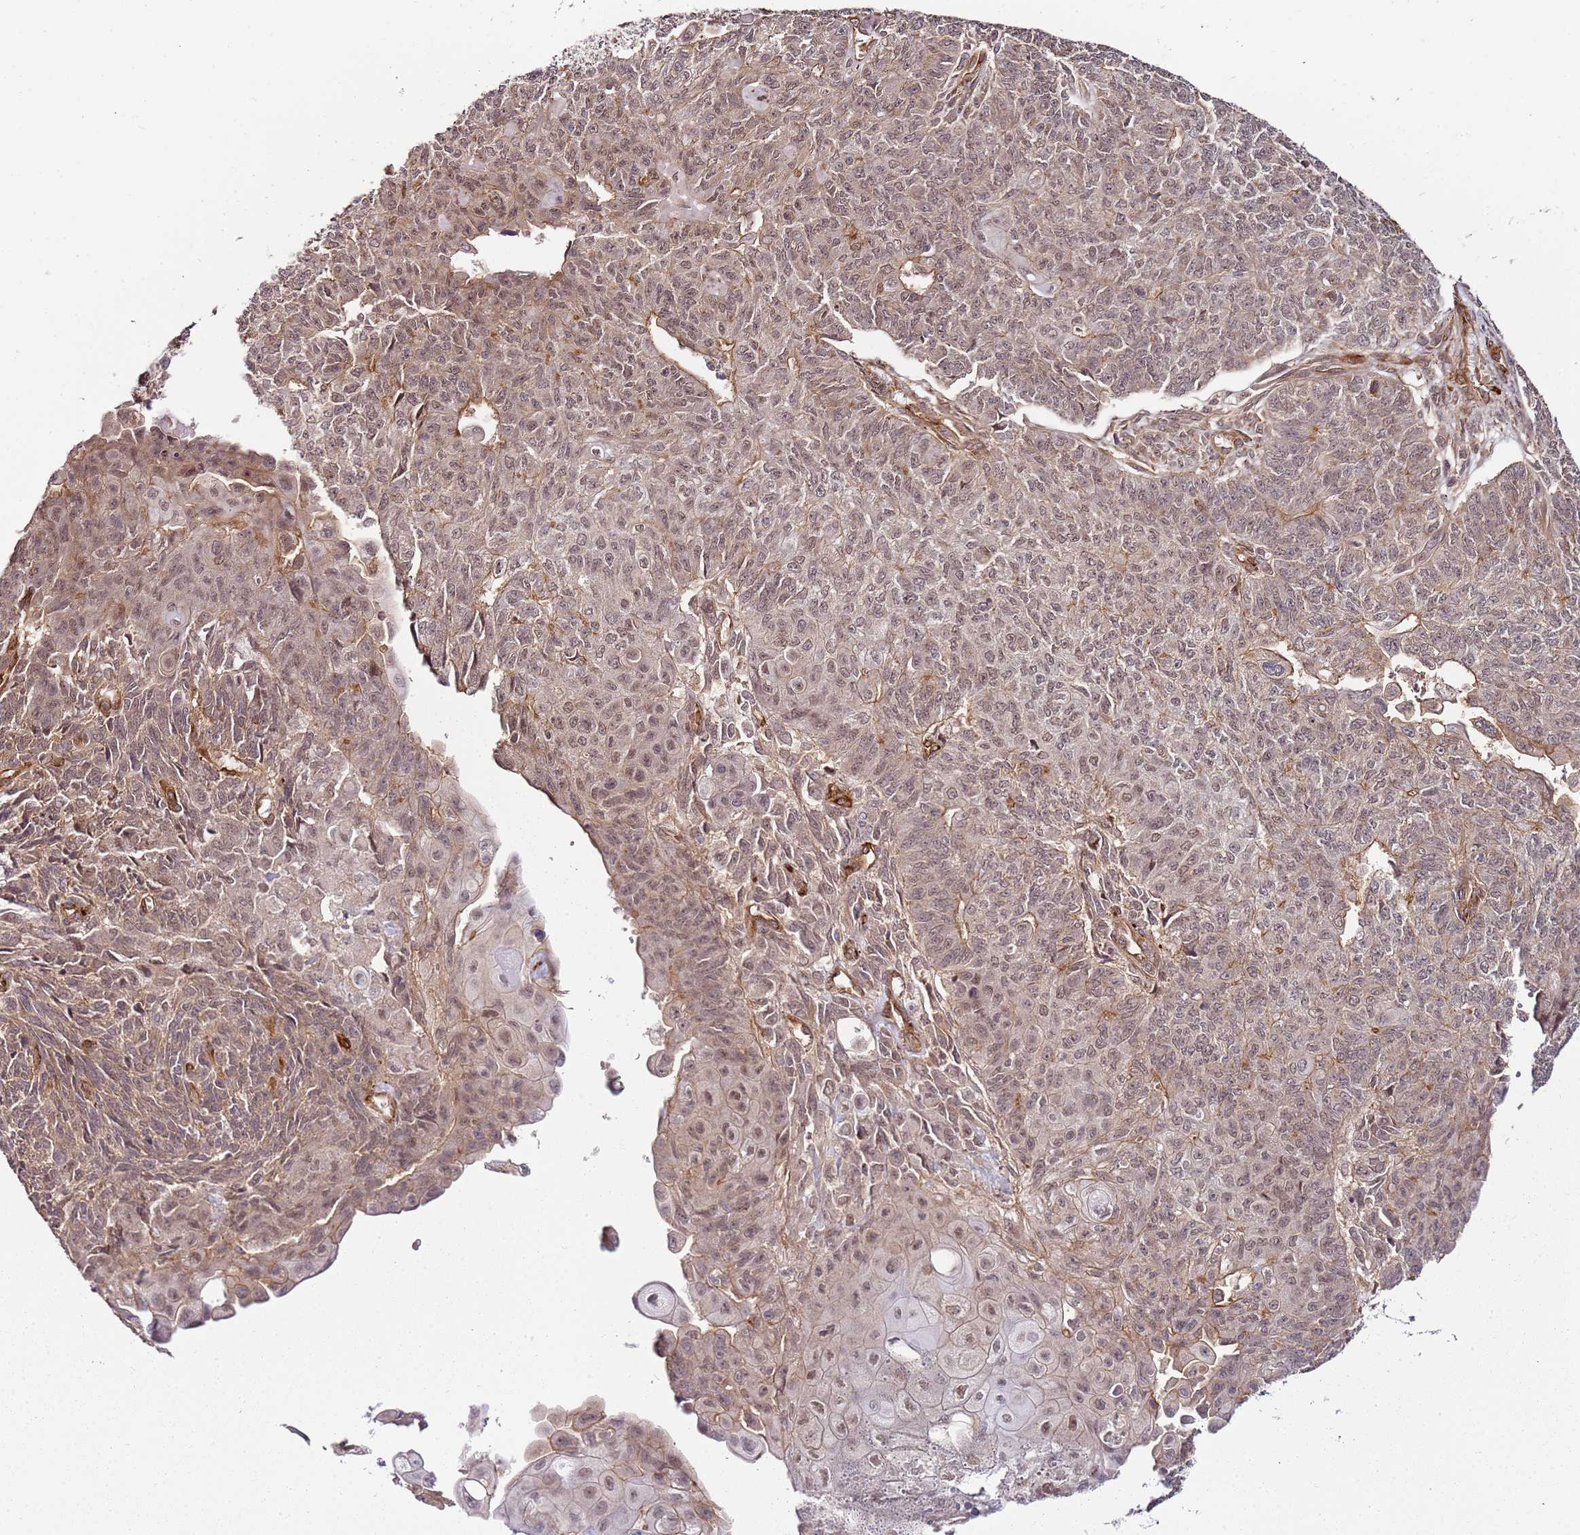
{"staining": {"intensity": "weak", "quantity": ">75%", "location": "nuclear"}, "tissue": "endometrial cancer", "cell_type": "Tumor cells", "image_type": "cancer", "snomed": [{"axis": "morphology", "description": "Adenocarcinoma, NOS"}, {"axis": "topography", "description": "Endometrium"}], "caption": "Human endometrial cancer stained with a brown dye displays weak nuclear positive positivity in about >75% of tumor cells.", "gene": "CCNYL1", "patient": {"sex": "female", "age": 32}}